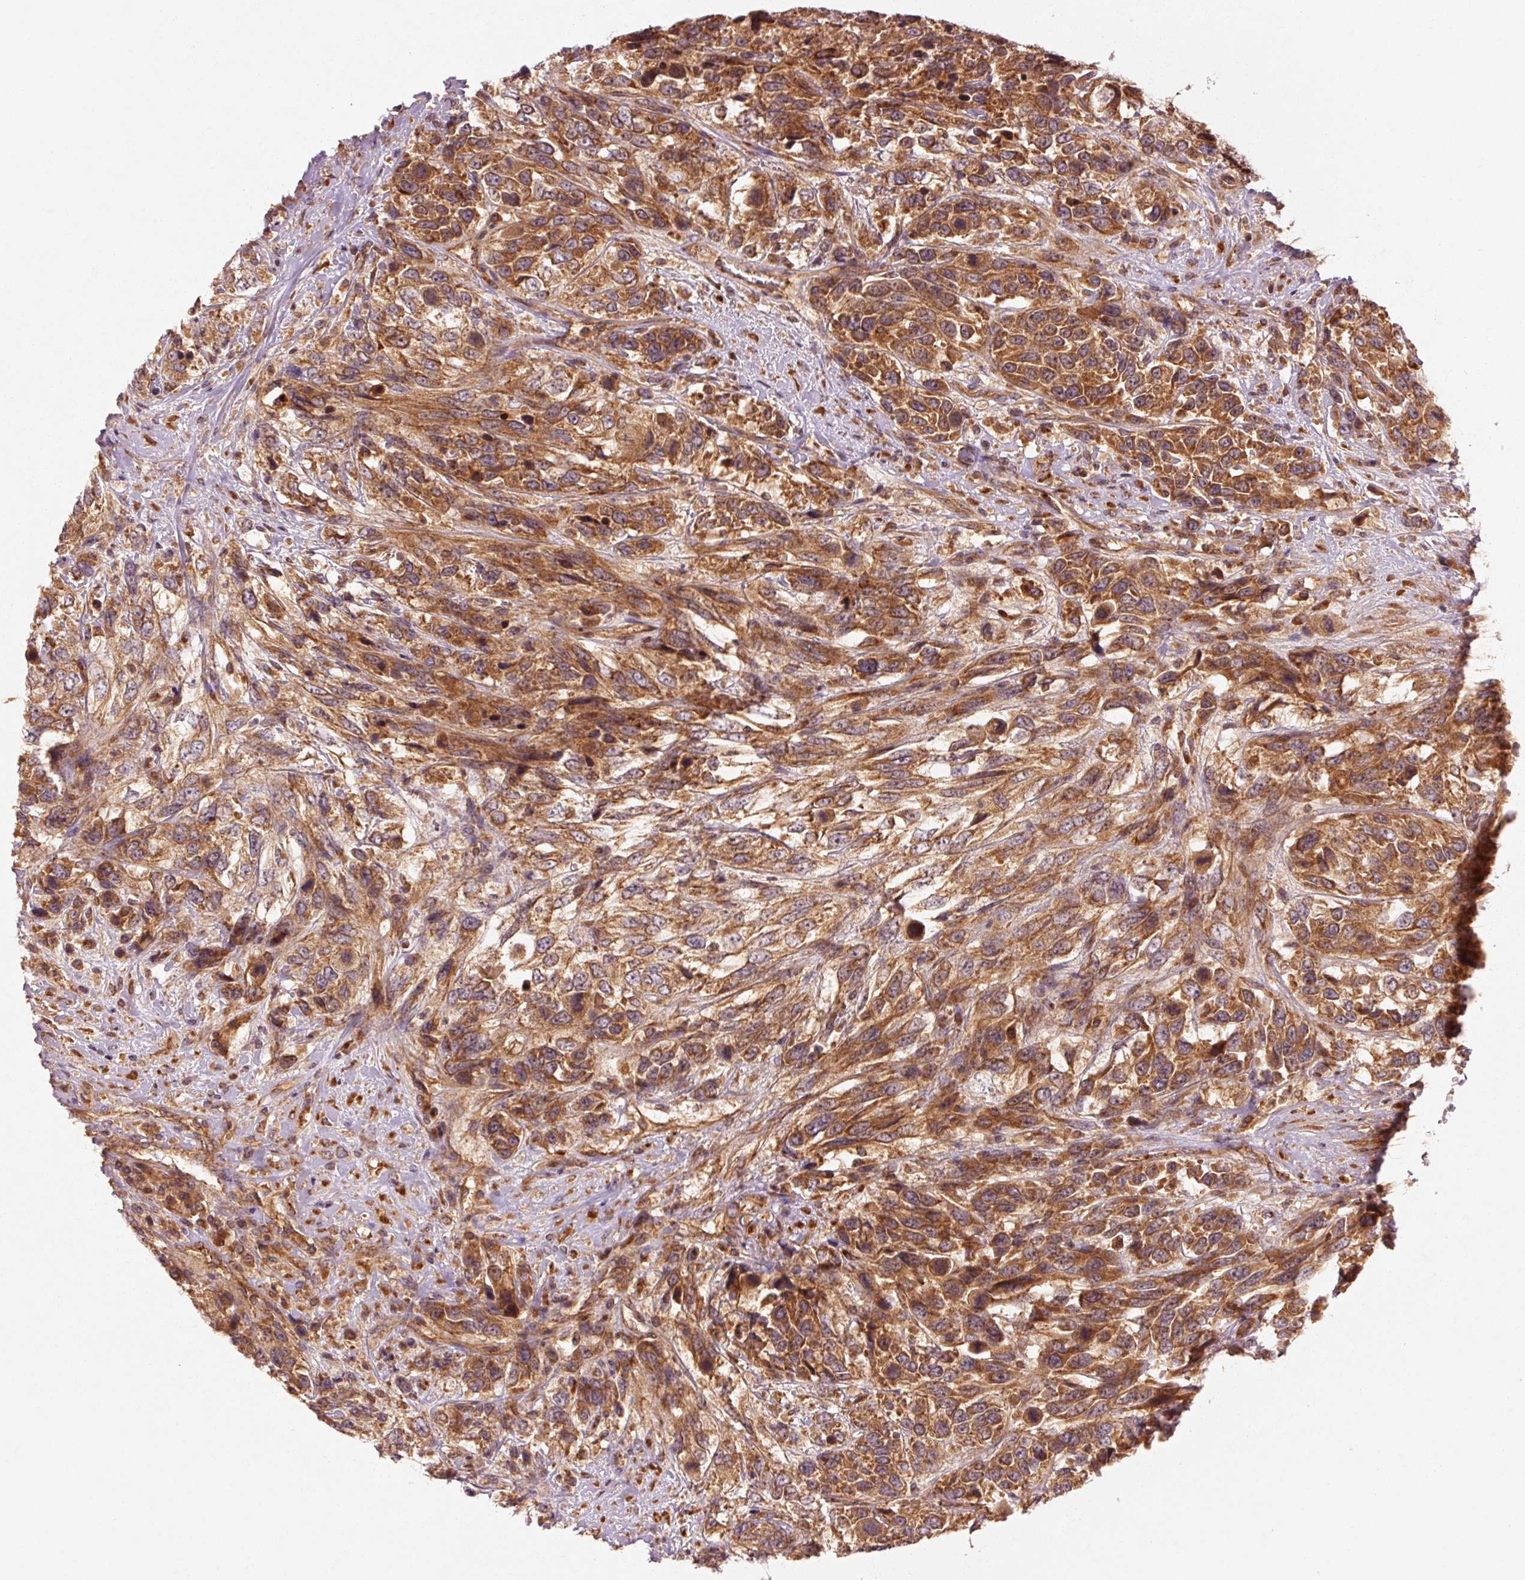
{"staining": {"intensity": "moderate", "quantity": ">75%", "location": "cytoplasmic/membranous"}, "tissue": "urothelial cancer", "cell_type": "Tumor cells", "image_type": "cancer", "snomed": [{"axis": "morphology", "description": "Urothelial carcinoma, High grade"}, {"axis": "topography", "description": "Urinary bladder"}], "caption": "Human urothelial cancer stained with a protein marker shows moderate staining in tumor cells.", "gene": "CTNNA1", "patient": {"sex": "female", "age": 70}}